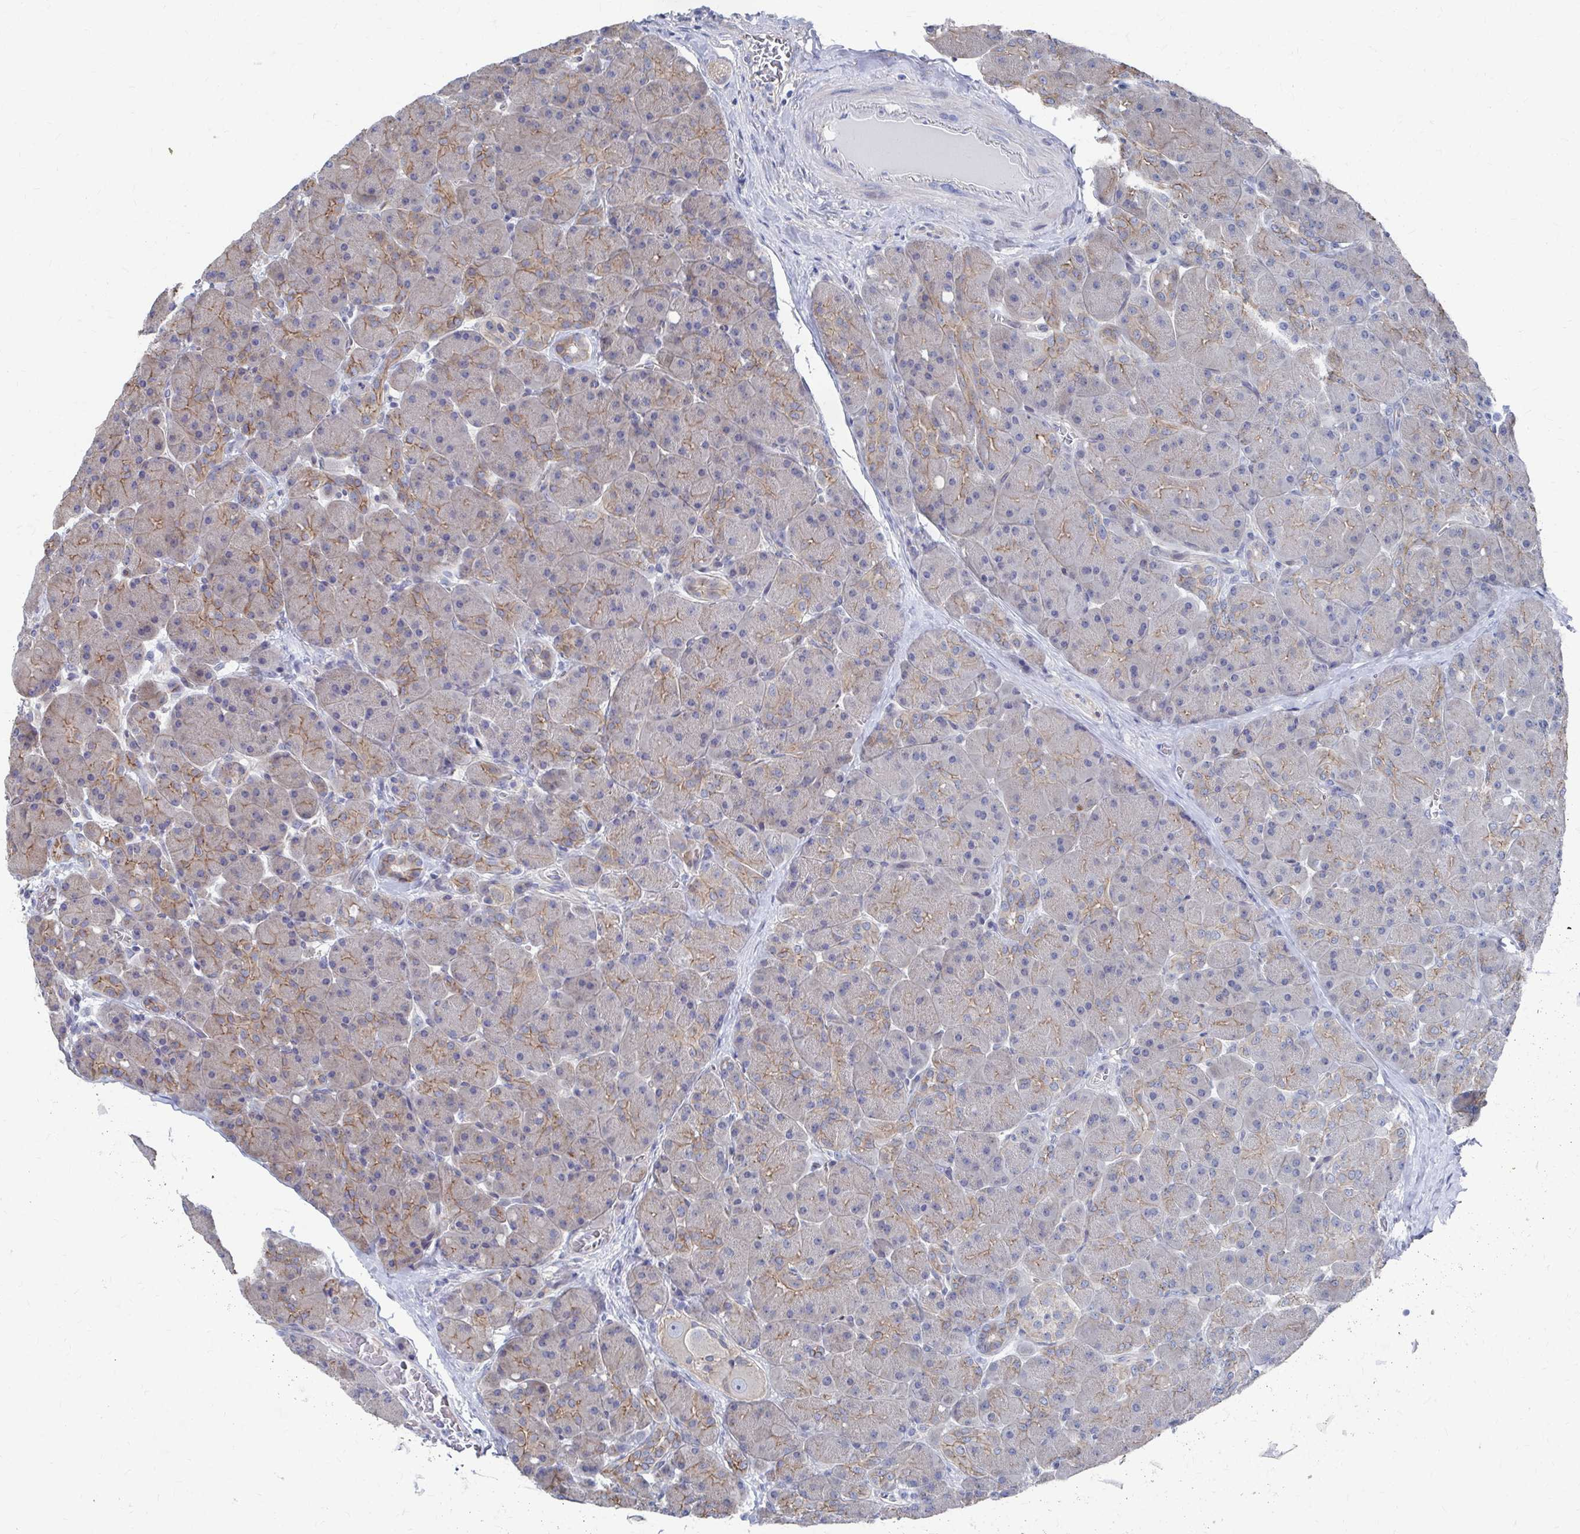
{"staining": {"intensity": "weak", "quantity": "<25%", "location": "cytoplasmic/membranous"}, "tissue": "pancreas", "cell_type": "Exocrine glandular cells", "image_type": "normal", "snomed": [{"axis": "morphology", "description": "Normal tissue, NOS"}, {"axis": "topography", "description": "Pancreas"}], "caption": "High power microscopy micrograph of an immunohistochemistry photomicrograph of benign pancreas, revealing no significant staining in exocrine glandular cells. (Stains: DAB IHC with hematoxylin counter stain, Microscopy: brightfield microscopy at high magnification).", "gene": "PLEKHG7", "patient": {"sex": "male", "age": 55}}